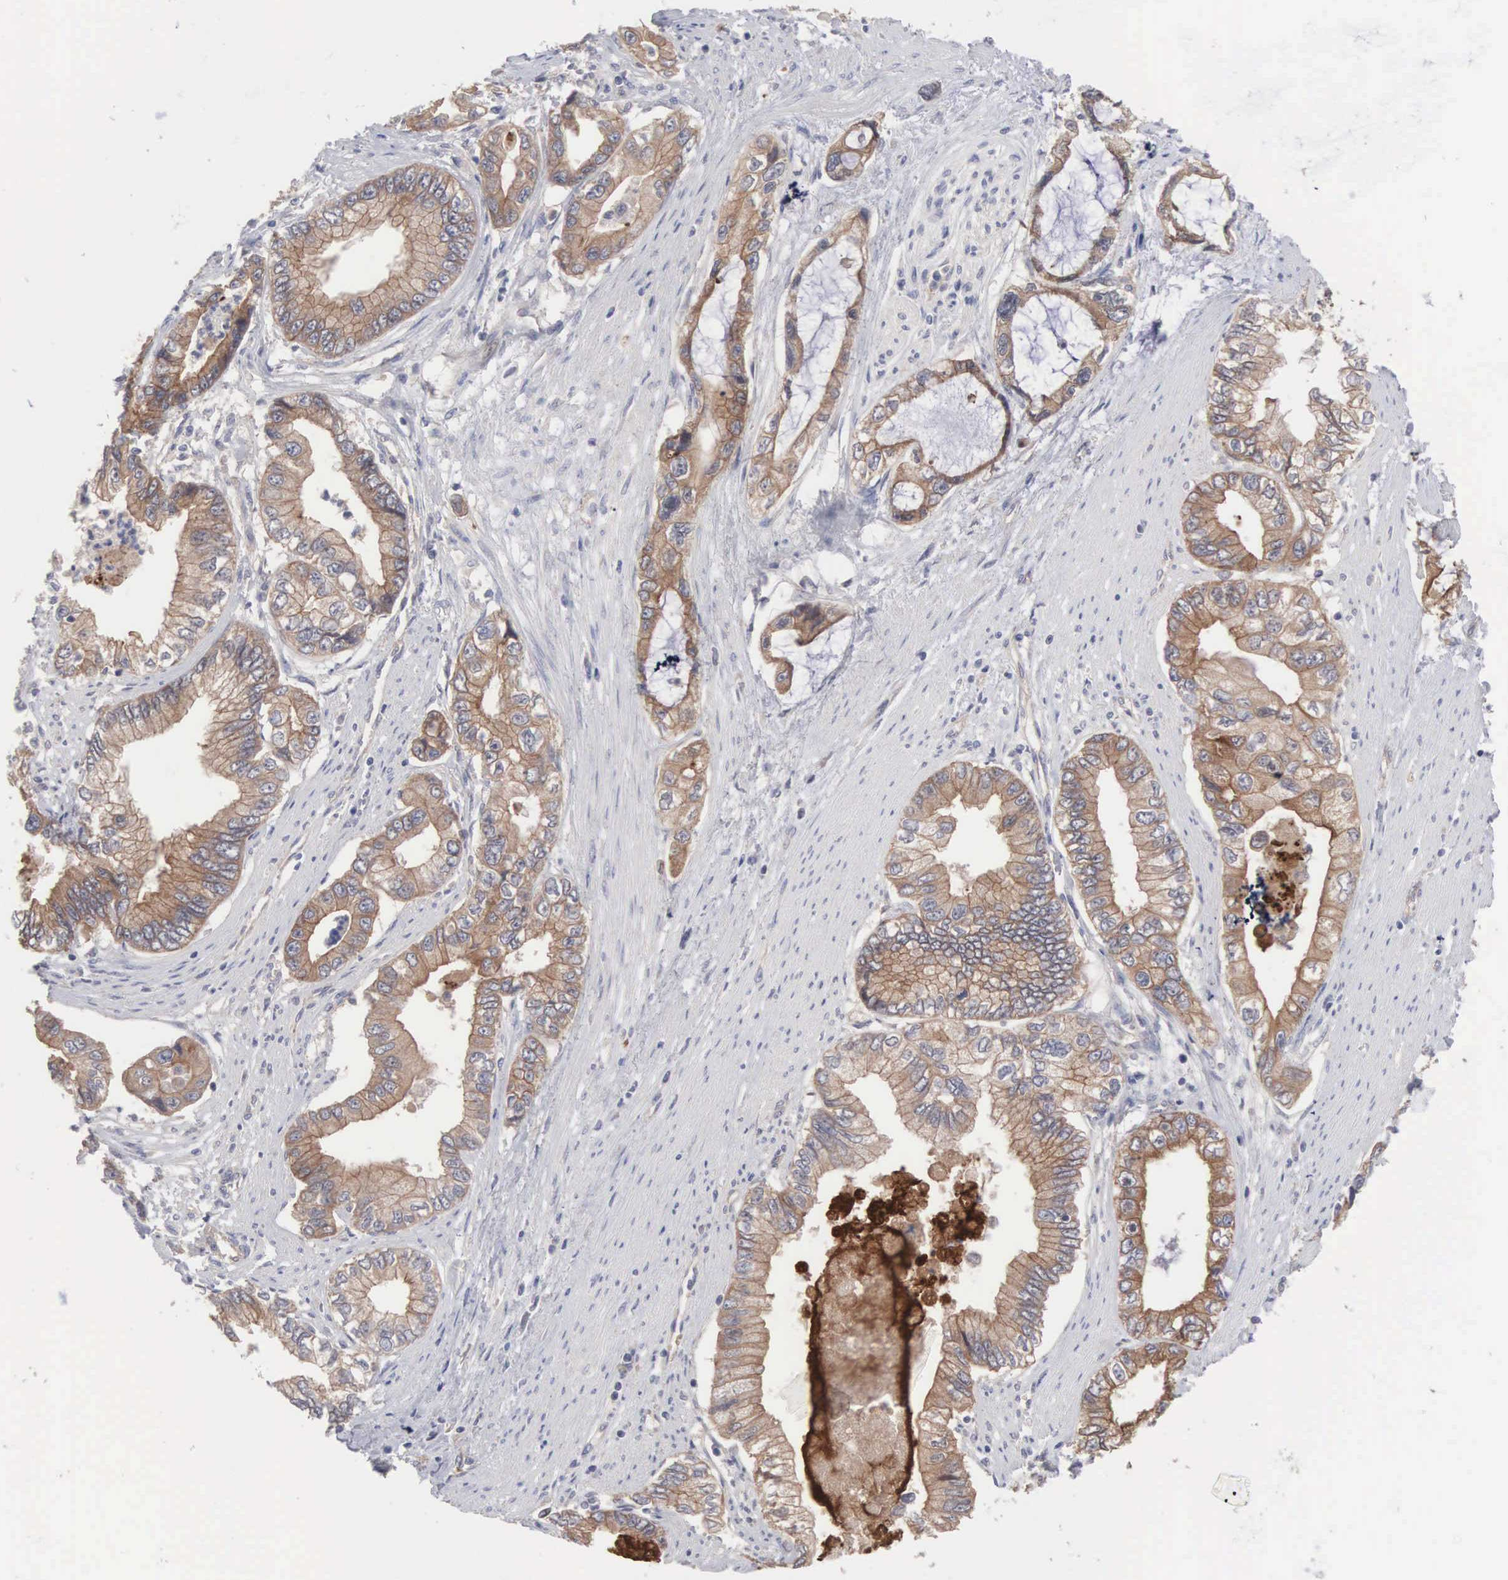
{"staining": {"intensity": "moderate", "quantity": ">75%", "location": "cytoplasmic/membranous"}, "tissue": "pancreatic cancer", "cell_type": "Tumor cells", "image_type": "cancer", "snomed": [{"axis": "morphology", "description": "Adenocarcinoma, NOS"}, {"axis": "topography", "description": "Pancreas"}, {"axis": "topography", "description": "Stomach, upper"}], "caption": "Pancreatic adenocarcinoma stained with a protein marker reveals moderate staining in tumor cells.", "gene": "INF2", "patient": {"sex": "male", "age": 77}}